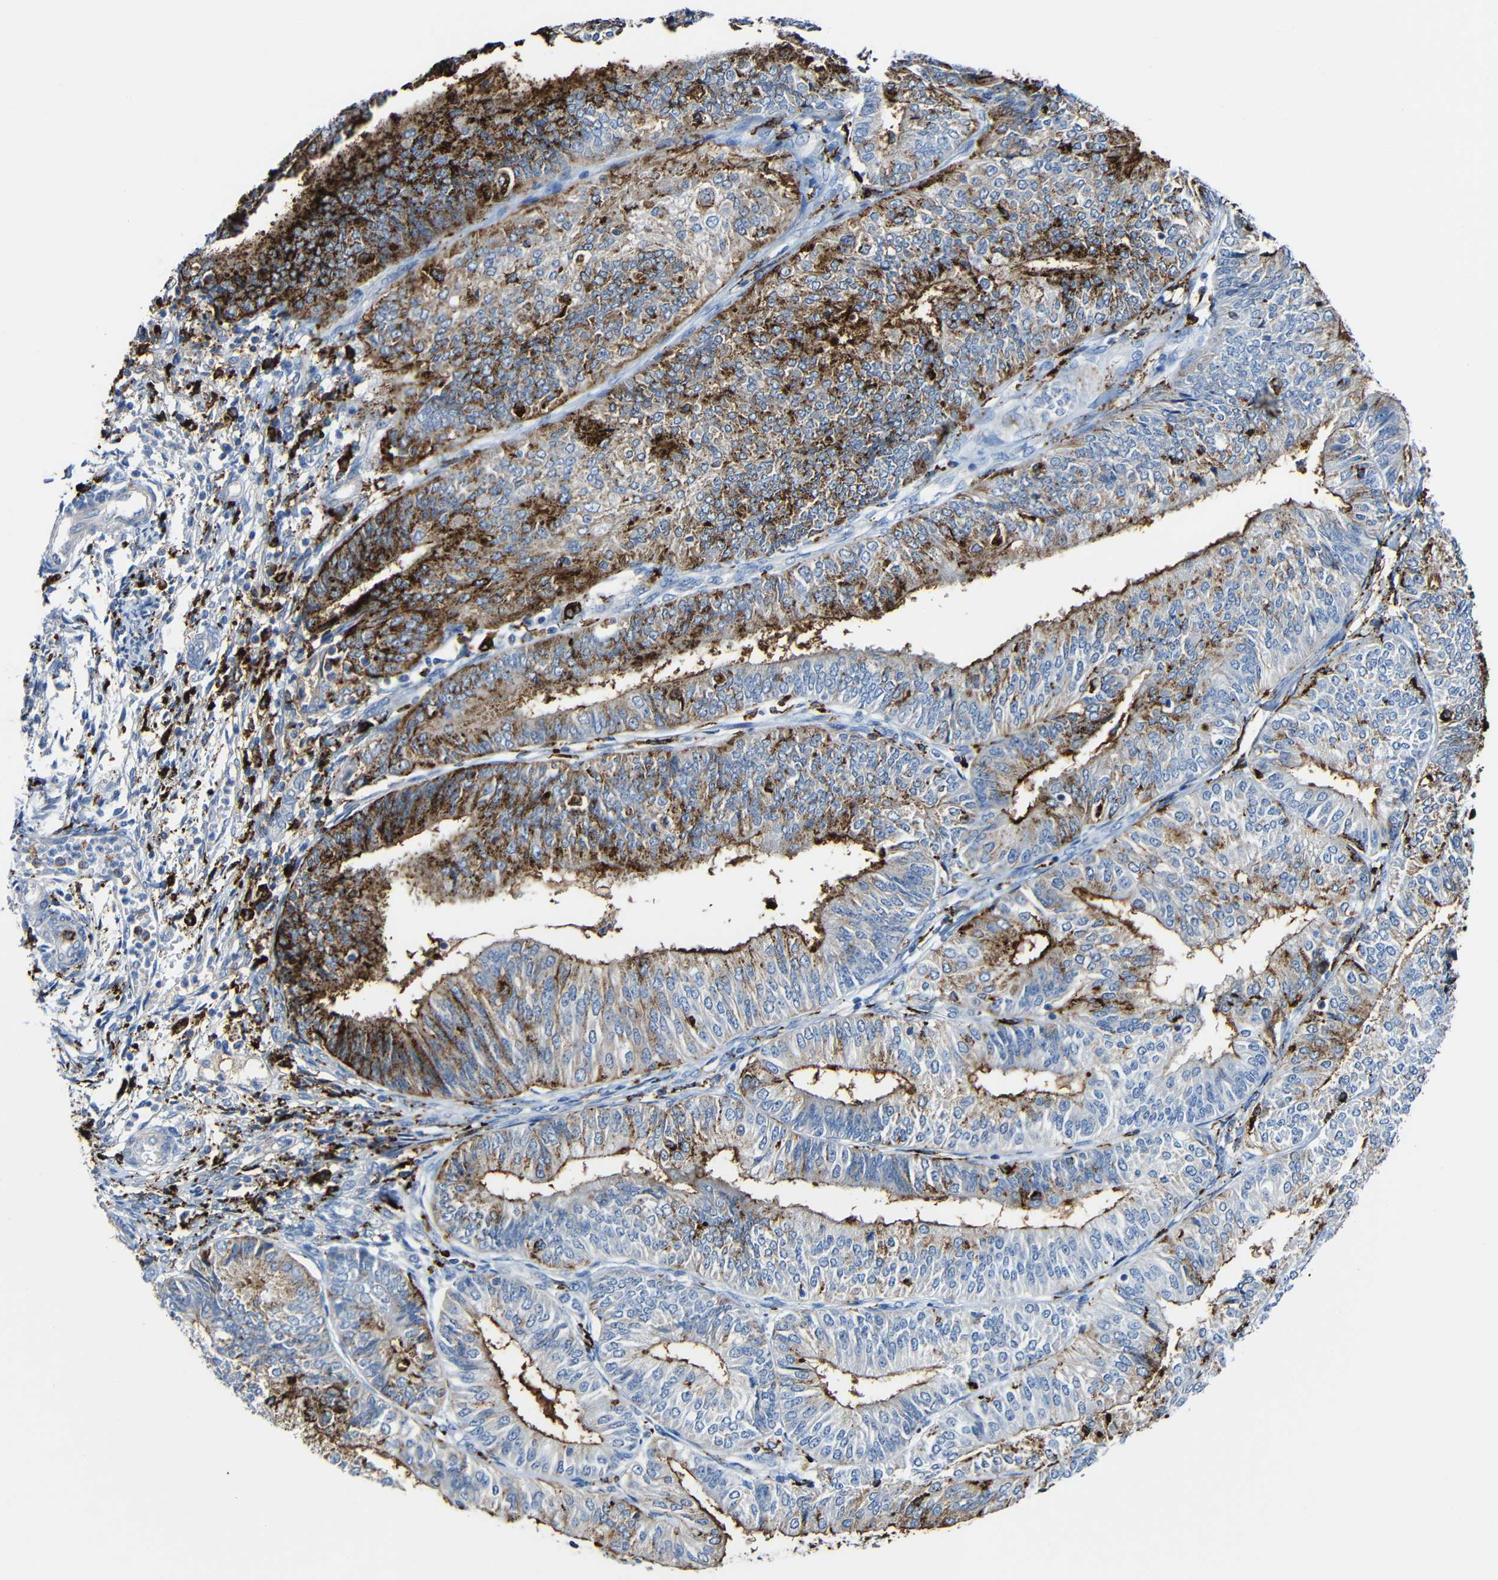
{"staining": {"intensity": "strong", "quantity": ">75%", "location": "cytoplasmic/membranous"}, "tissue": "endometrial cancer", "cell_type": "Tumor cells", "image_type": "cancer", "snomed": [{"axis": "morphology", "description": "Adenocarcinoma, NOS"}, {"axis": "topography", "description": "Endometrium"}], "caption": "Immunohistochemistry (IHC) histopathology image of human endometrial adenocarcinoma stained for a protein (brown), which exhibits high levels of strong cytoplasmic/membranous staining in approximately >75% of tumor cells.", "gene": "HLA-DMA", "patient": {"sex": "female", "age": 58}}